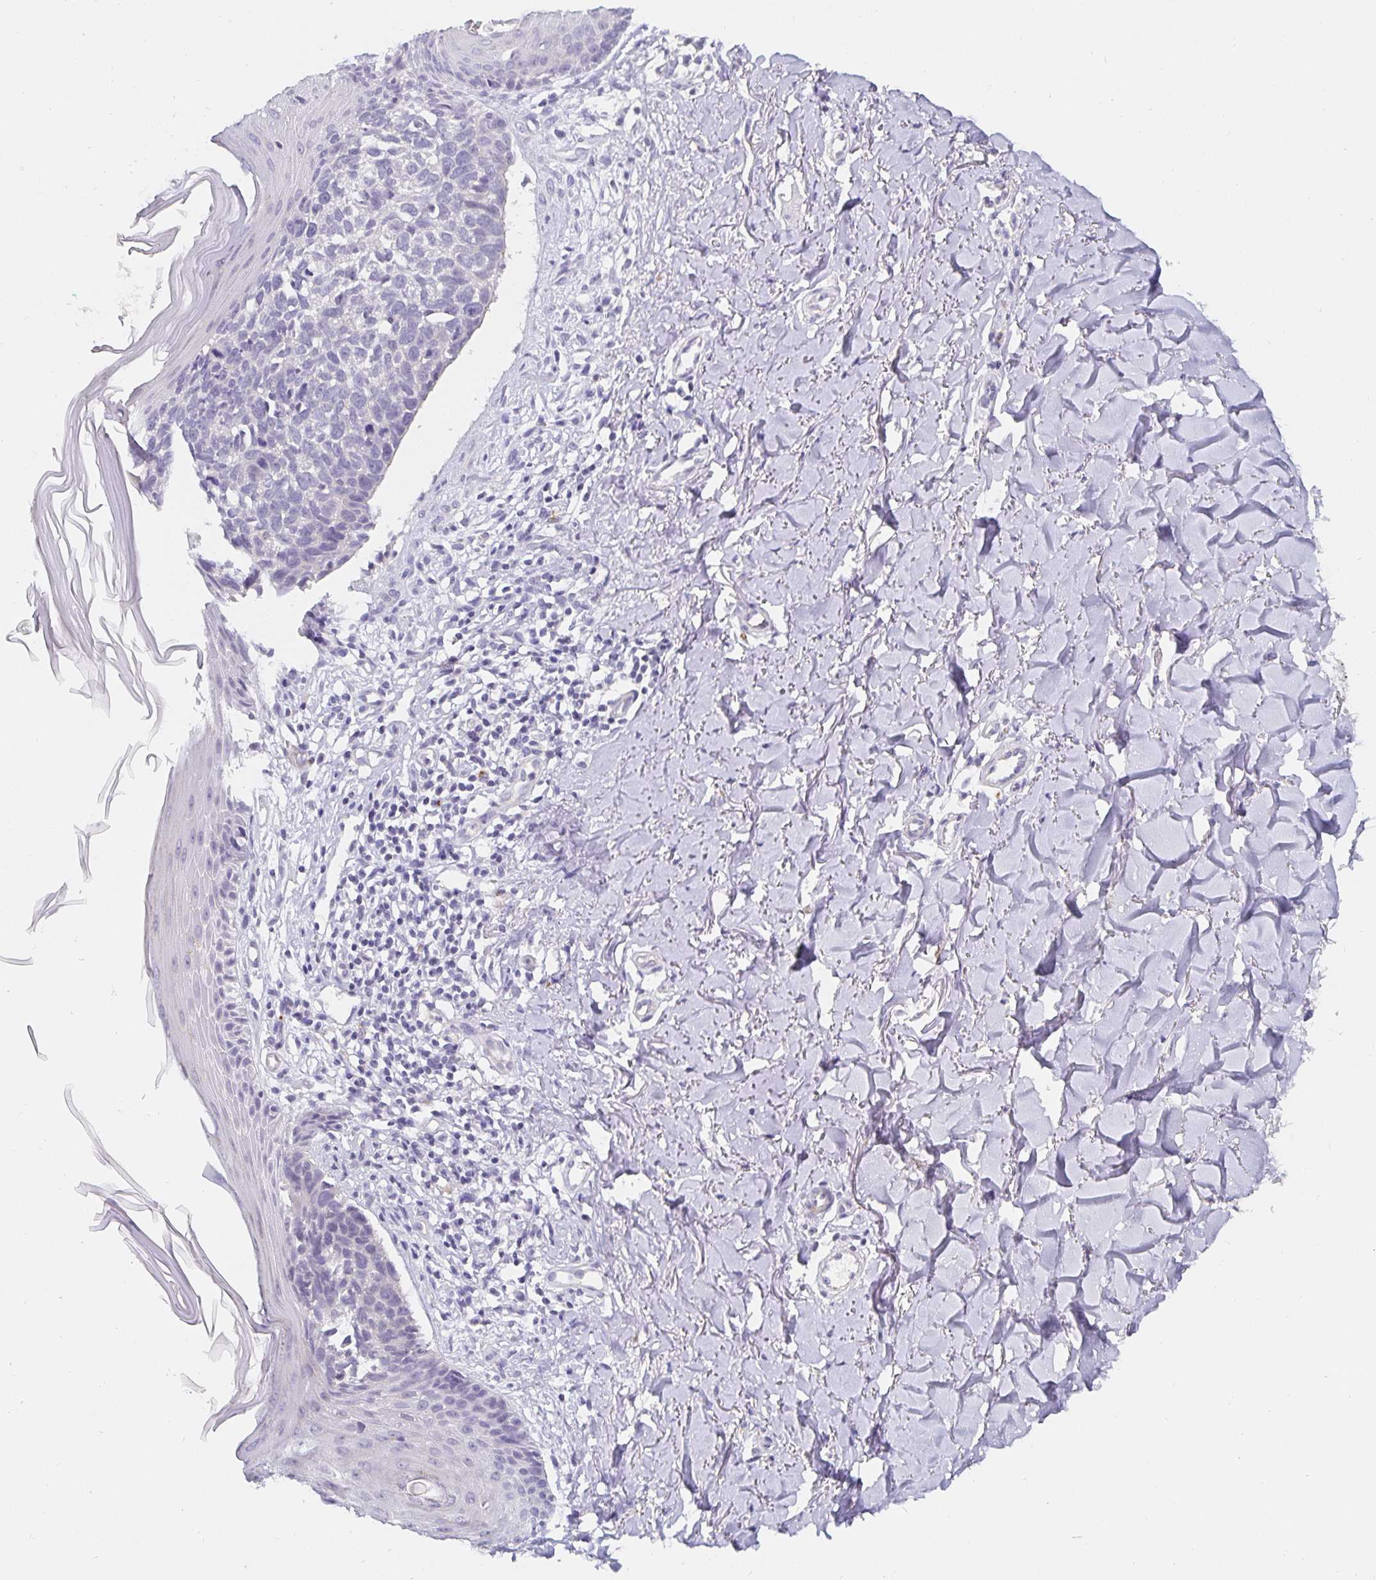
{"staining": {"intensity": "negative", "quantity": "none", "location": "none"}, "tissue": "skin cancer", "cell_type": "Tumor cells", "image_type": "cancer", "snomed": [{"axis": "morphology", "description": "Basal cell carcinoma"}, {"axis": "topography", "description": "Skin"}], "caption": "There is no significant expression in tumor cells of skin basal cell carcinoma. (DAB (3,3'-diaminobenzidine) immunohistochemistry (IHC) visualized using brightfield microscopy, high magnification).", "gene": "PDX1", "patient": {"sex": "female", "age": 45}}